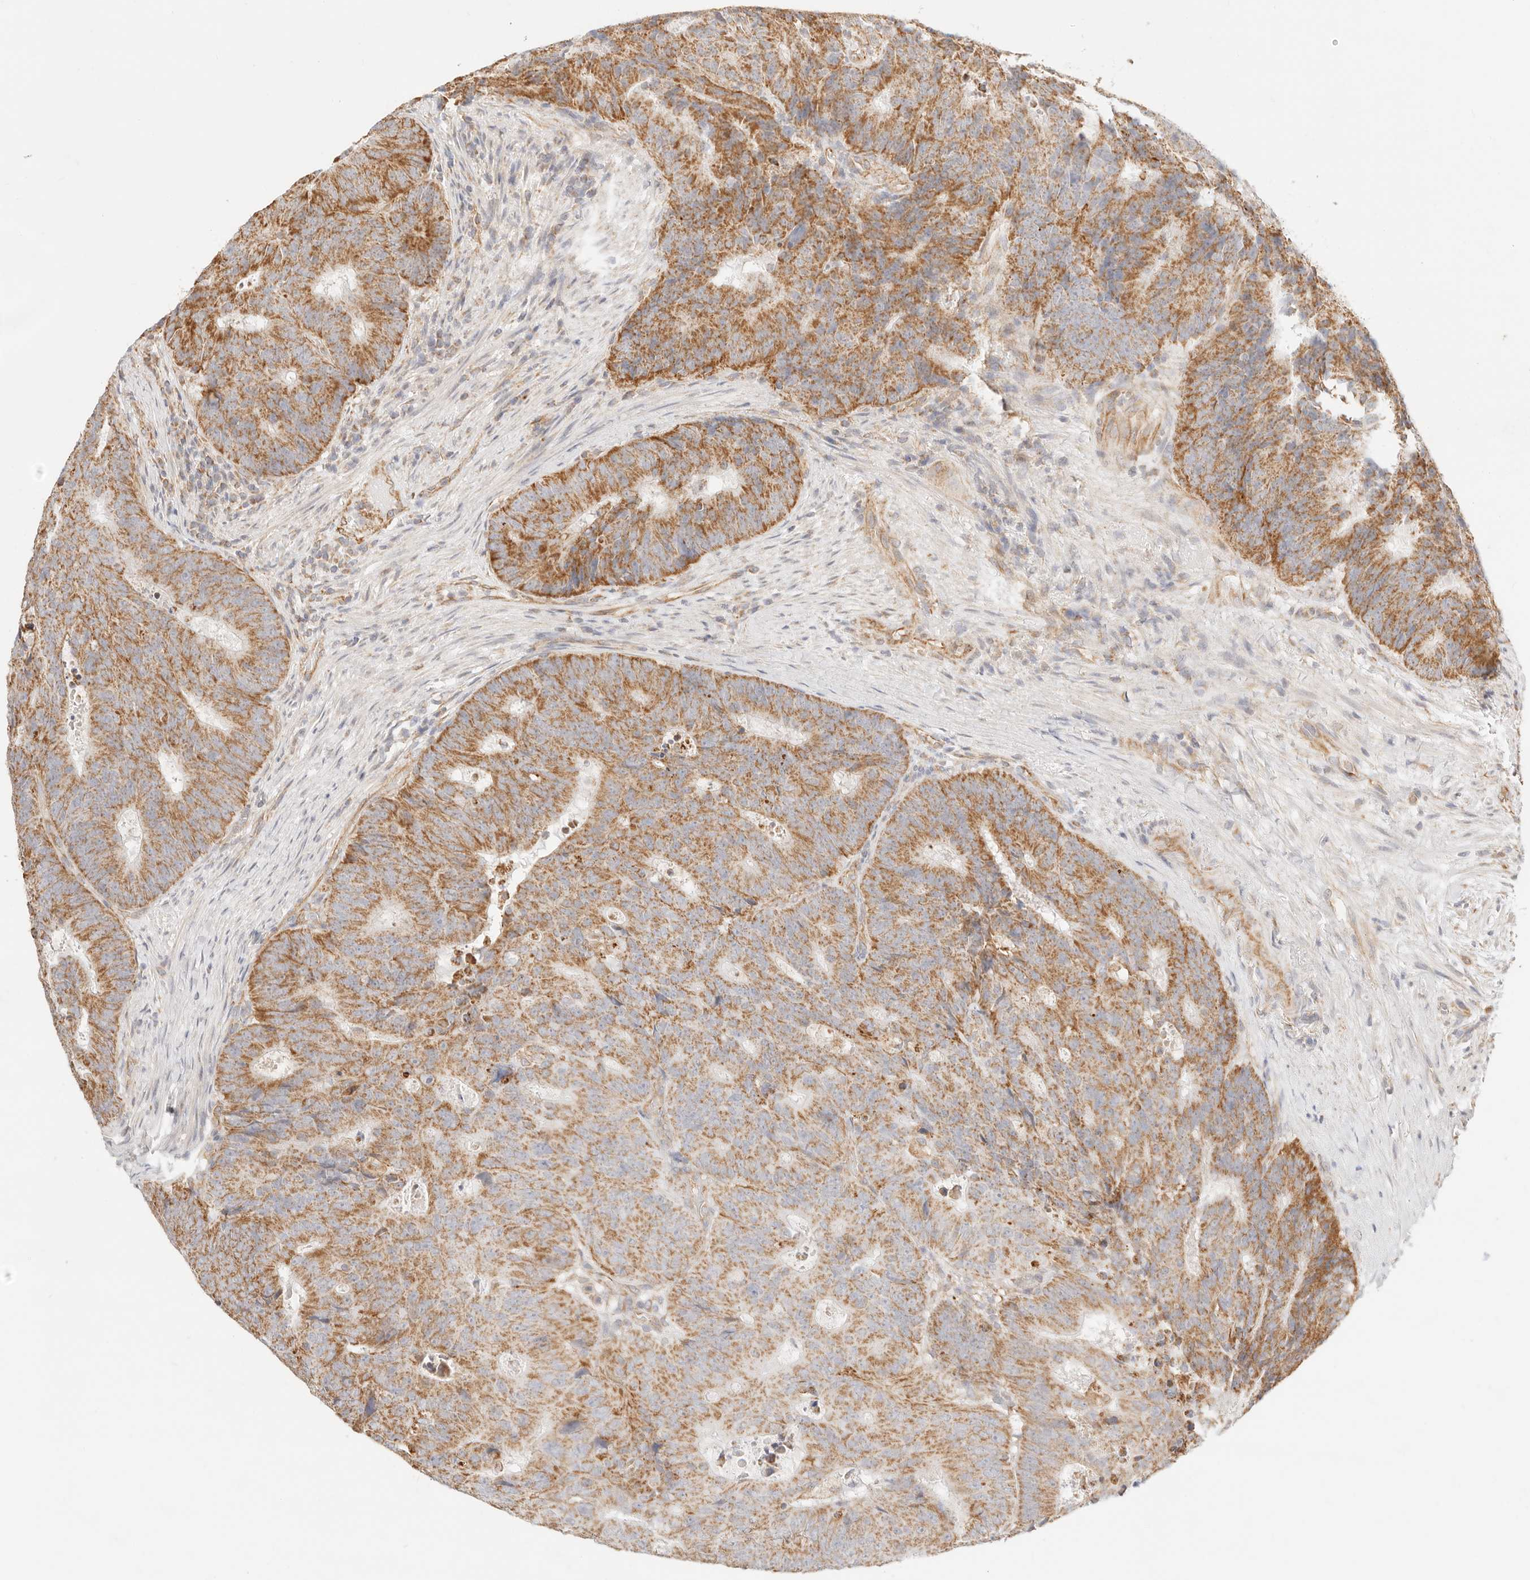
{"staining": {"intensity": "moderate", "quantity": ">75%", "location": "cytoplasmic/membranous"}, "tissue": "colorectal cancer", "cell_type": "Tumor cells", "image_type": "cancer", "snomed": [{"axis": "morphology", "description": "Adenocarcinoma, NOS"}, {"axis": "topography", "description": "Colon"}], "caption": "Protein expression analysis of adenocarcinoma (colorectal) shows moderate cytoplasmic/membranous staining in approximately >75% of tumor cells.", "gene": "ZC3H11A", "patient": {"sex": "male", "age": 87}}